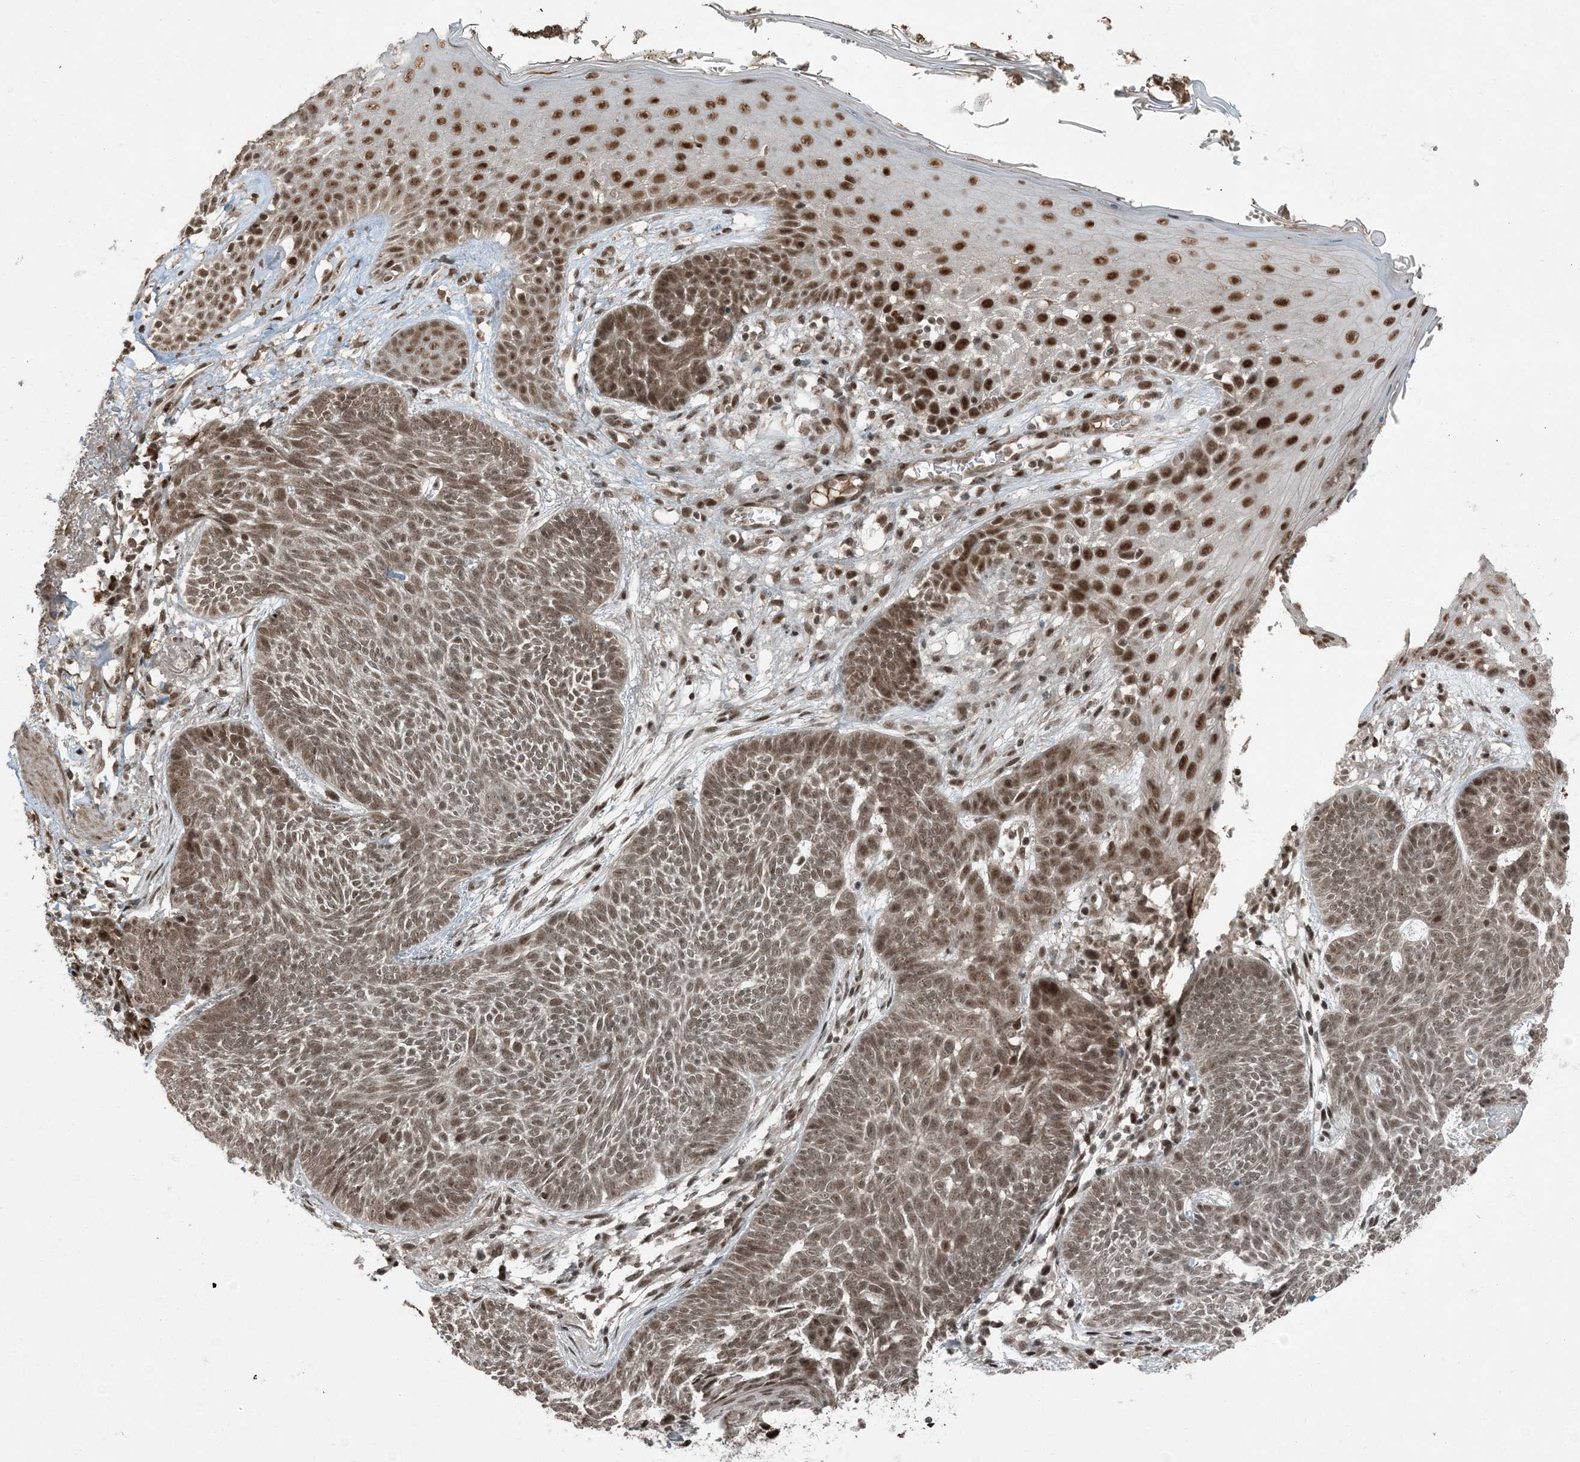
{"staining": {"intensity": "moderate", "quantity": ">75%", "location": "nuclear"}, "tissue": "skin cancer", "cell_type": "Tumor cells", "image_type": "cancer", "snomed": [{"axis": "morphology", "description": "Normal tissue, NOS"}, {"axis": "morphology", "description": "Basal cell carcinoma"}, {"axis": "topography", "description": "Skin"}], "caption": "Basal cell carcinoma (skin) stained with a protein marker demonstrates moderate staining in tumor cells.", "gene": "TRAPPC12", "patient": {"sex": "male", "age": 64}}